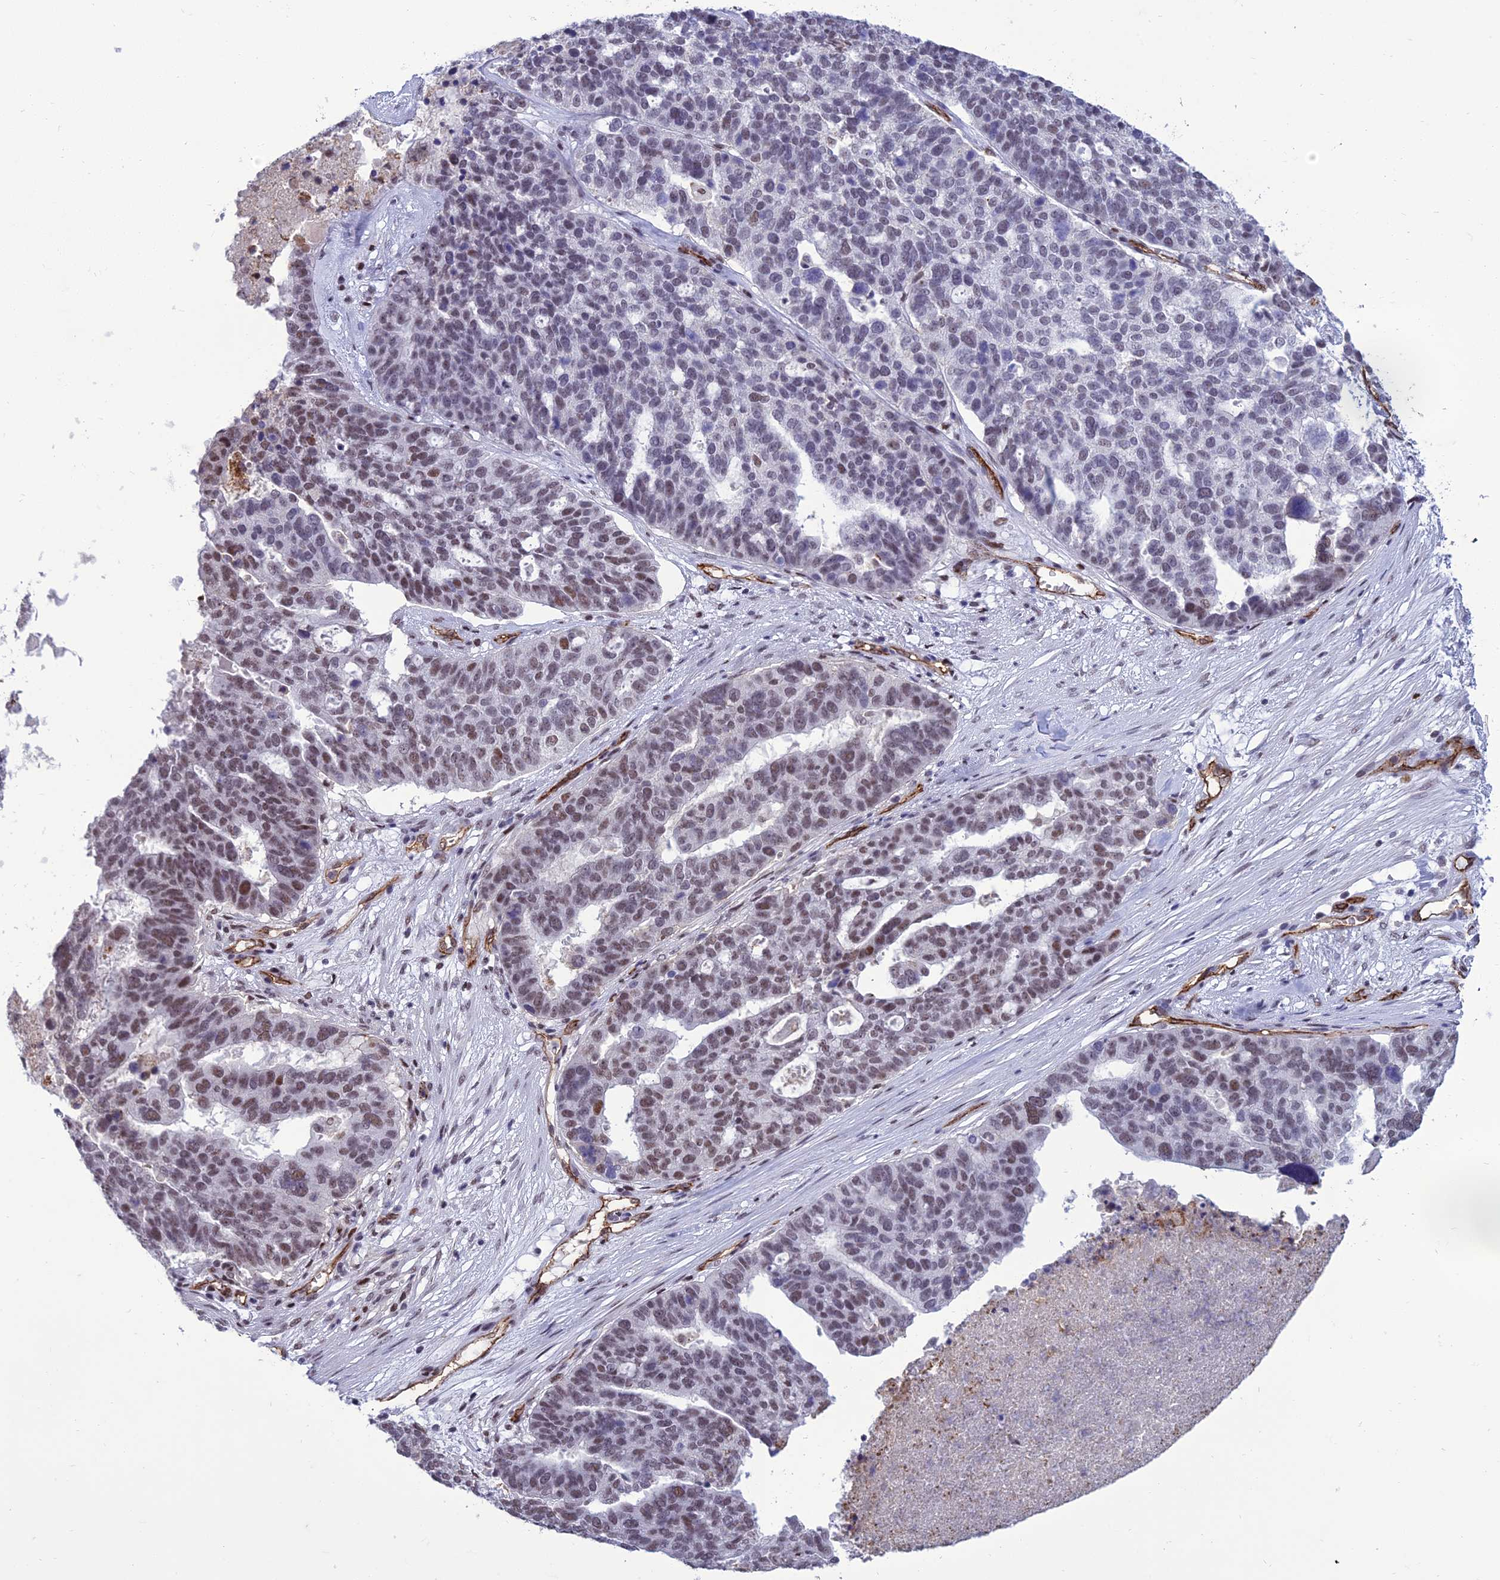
{"staining": {"intensity": "moderate", "quantity": "<25%", "location": "nuclear"}, "tissue": "ovarian cancer", "cell_type": "Tumor cells", "image_type": "cancer", "snomed": [{"axis": "morphology", "description": "Cystadenocarcinoma, serous, NOS"}, {"axis": "topography", "description": "Ovary"}], "caption": "This is an image of IHC staining of ovarian serous cystadenocarcinoma, which shows moderate staining in the nuclear of tumor cells.", "gene": "RANBP3", "patient": {"sex": "female", "age": 59}}